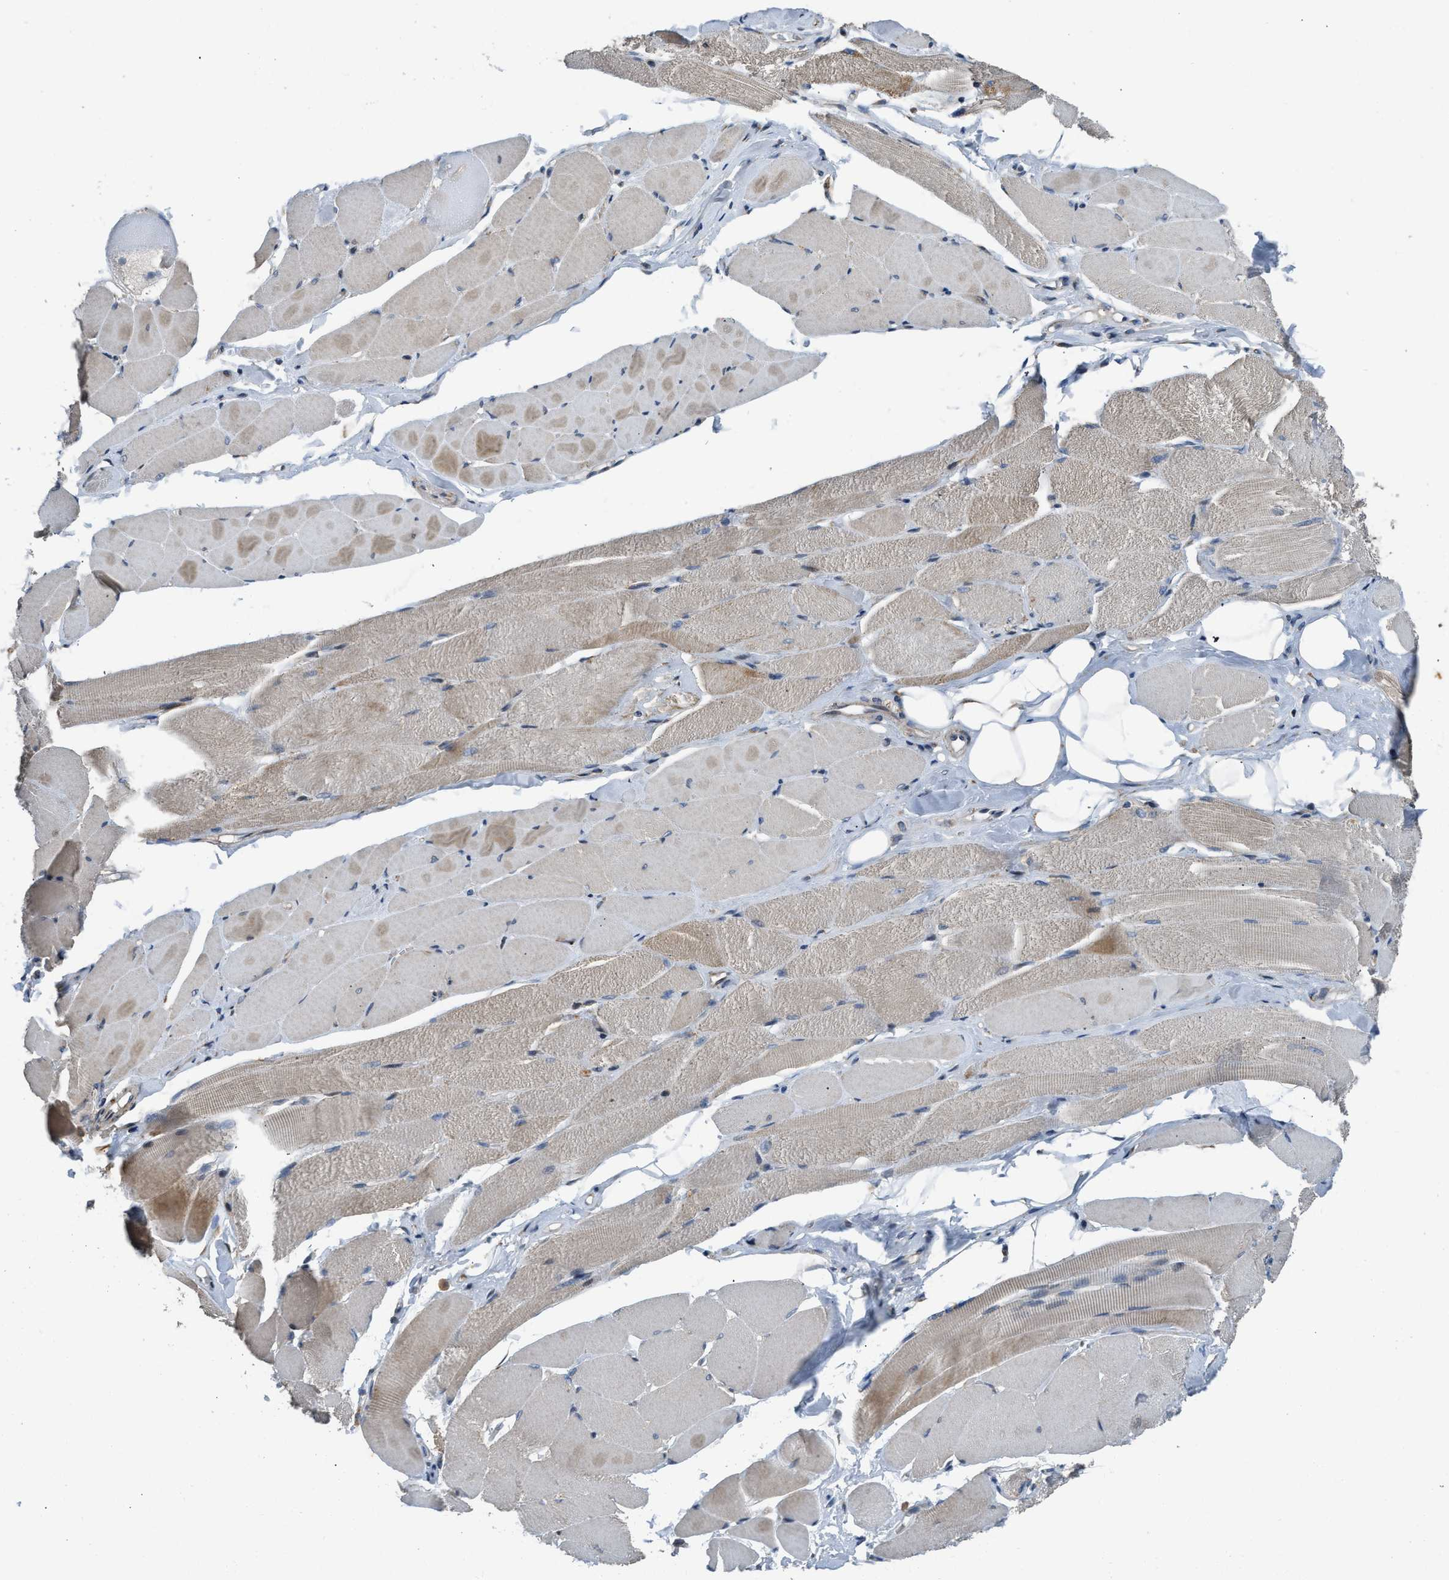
{"staining": {"intensity": "moderate", "quantity": "25%-75%", "location": "cytoplasmic/membranous"}, "tissue": "skeletal muscle", "cell_type": "Myocytes", "image_type": "normal", "snomed": [{"axis": "morphology", "description": "Normal tissue, NOS"}, {"axis": "topography", "description": "Skeletal muscle"}, {"axis": "topography", "description": "Peripheral nerve tissue"}], "caption": "Immunohistochemistry of unremarkable human skeletal muscle shows medium levels of moderate cytoplasmic/membranous positivity in about 25%-75% of myocytes. The staining was performed using DAB (3,3'-diaminobenzidine), with brown indicating positive protein expression. Nuclei are stained blue with hematoxylin.", "gene": "TMEM150A", "patient": {"sex": "female", "age": 84}}